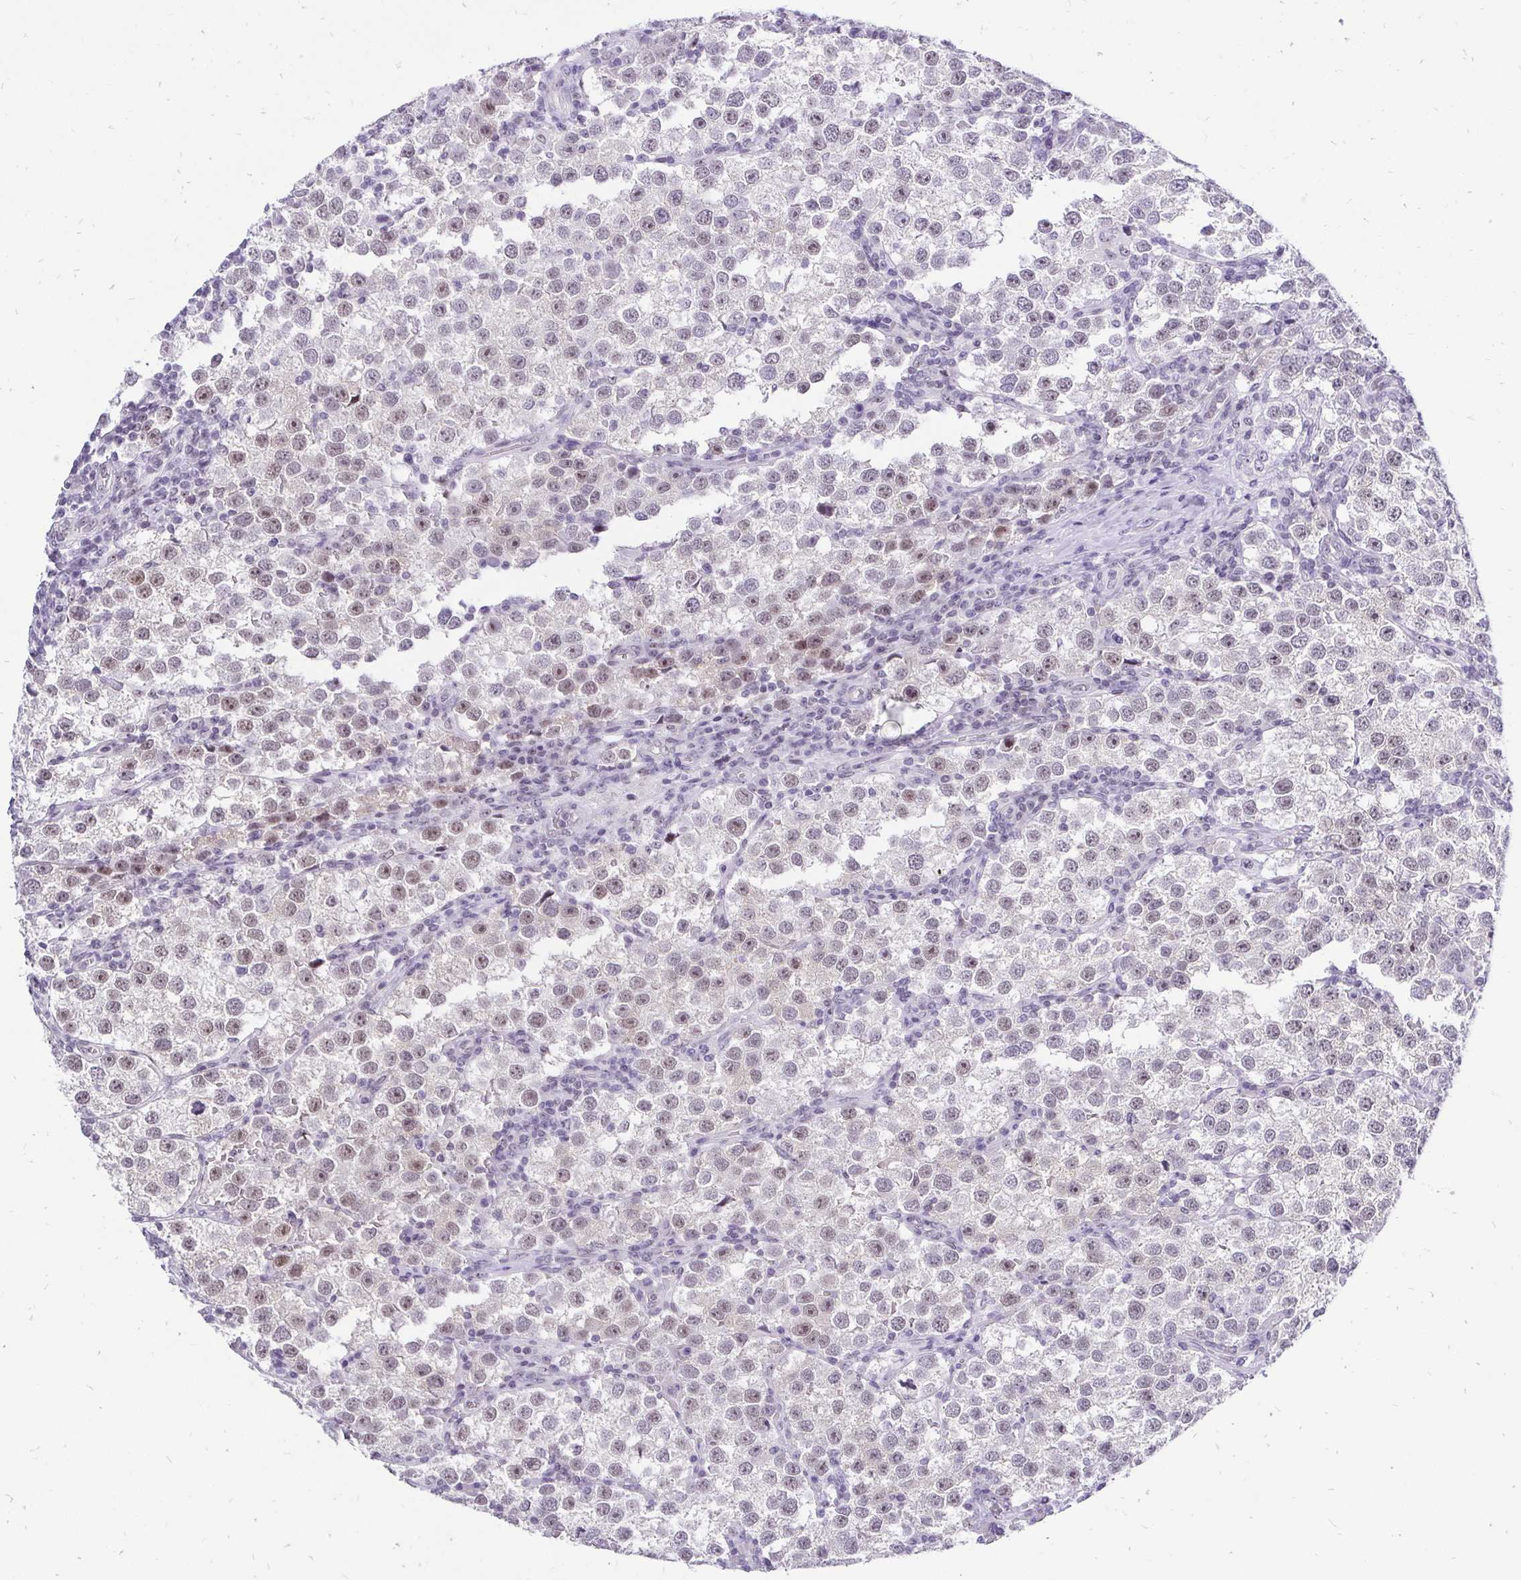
{"staining": {"intensity": "weak", "quantity": "25%-75%", "location": "nuclear"}, "tissue": "testis cancer", "cell_type": "Tumor cells", "image_type": "cancer", "snomed": [{"axis": "morphology", "description": "Seminoma, NOS"}, {"axis": "topography", "description": "Testis"}], "caption": "High-magnification brightfield microscopy of seminoma (testis) stained with DAB (brown) and counterstained with hematoxylin (blue). tumor cells exhibit weak nuclear staining is identified in about25%-75% of cells. (DAB (3,3'-diaminobenzidine) IHC, brown staining for protein, blue staining for nuclei).", "gene": "ZNF860", "patient": {"sex": "male", "age": 37}}